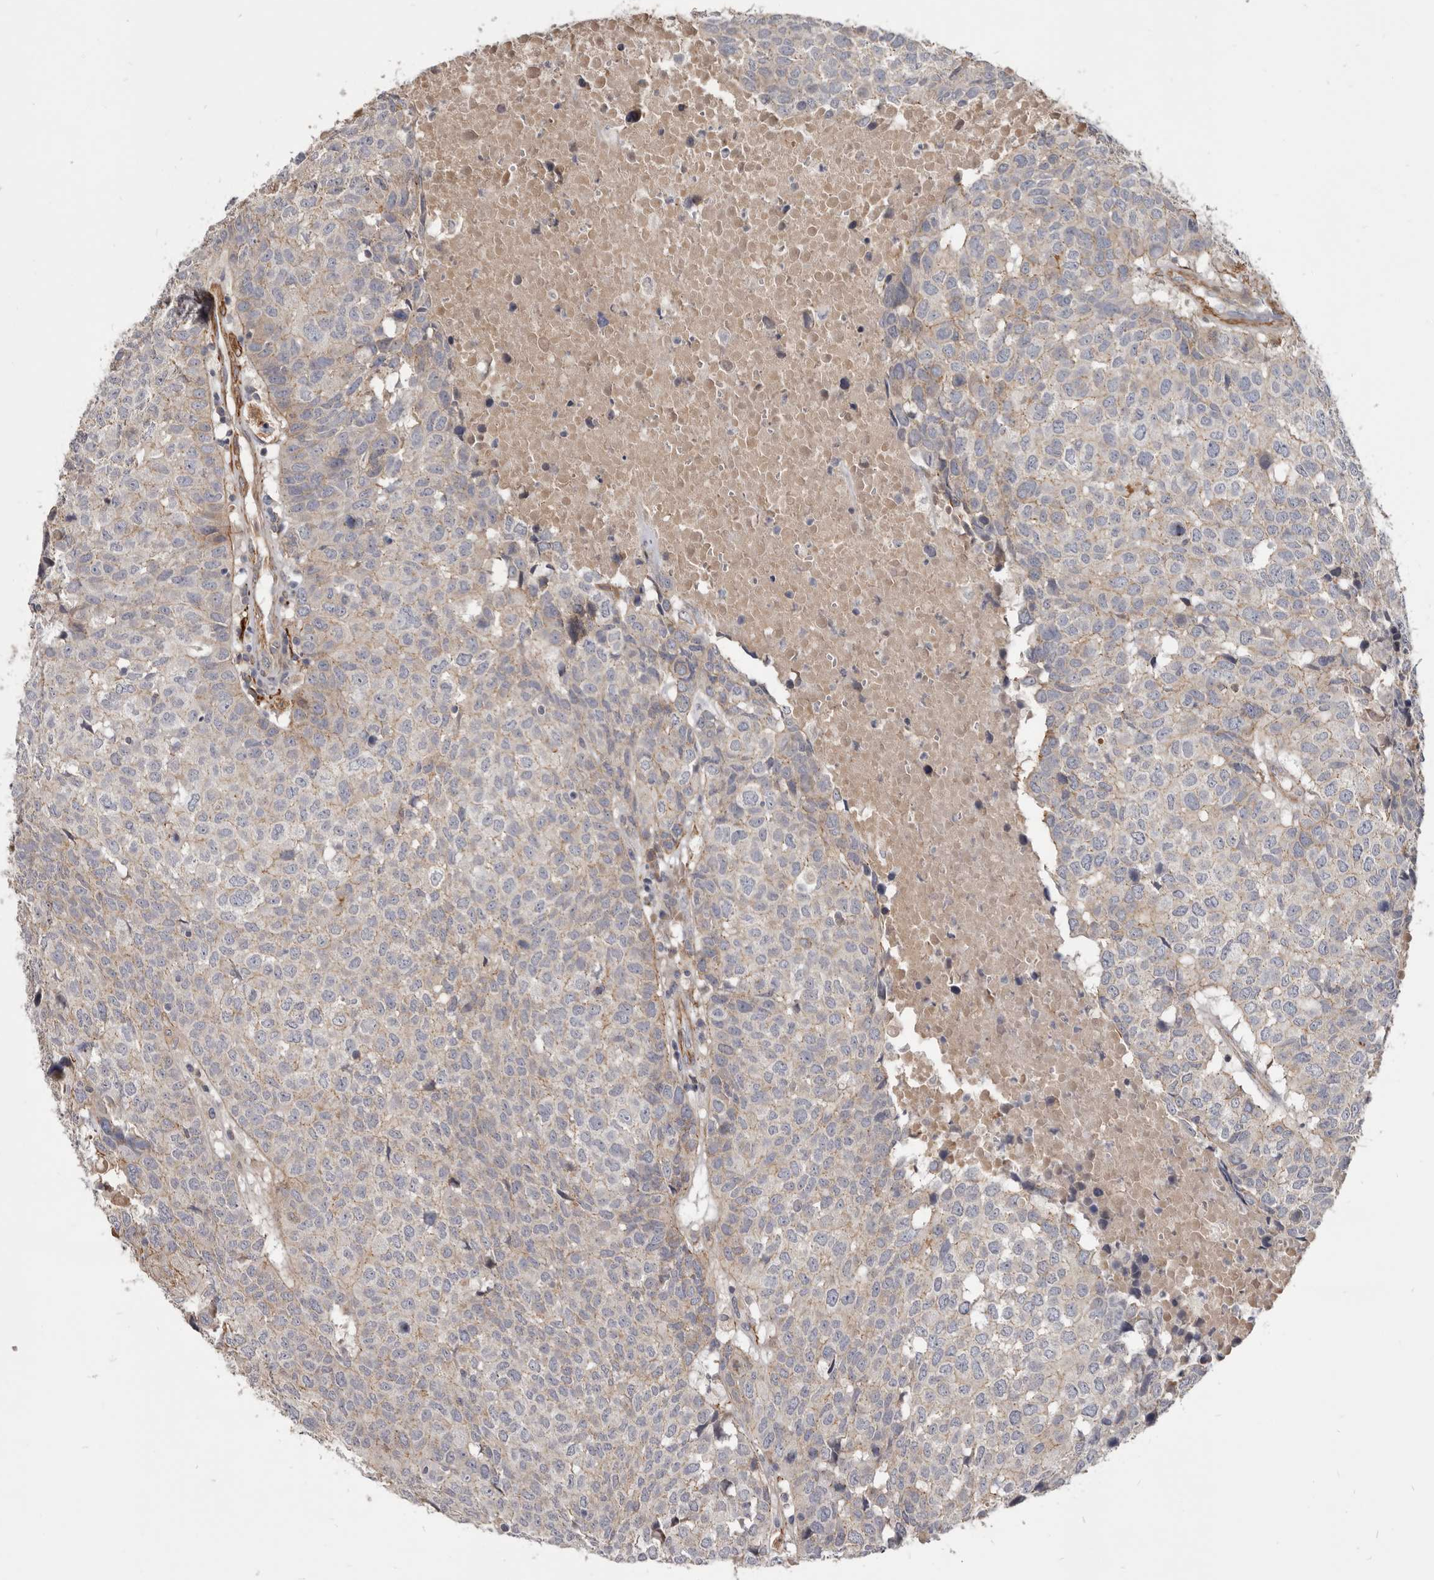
{"staining": {"intensity": "weak", "quantity": "<25%", "location": "cytoplasmic/membranous"}, "tissue": "head and neck cancer", "cell_type": "Tumor cells", "image_type": "cancer", "snomed": [{"axis": "morphology", "description": "Squamous cell carcinoma, NOS"}, {"axis": "topography", "description": "Head-Neck"}], "caption": "Tumor cells show no significant protein expression in head and neck squamous cell carcinoma.", "gene": "CGN", "patient": {"sex": "male", "age": 66}}